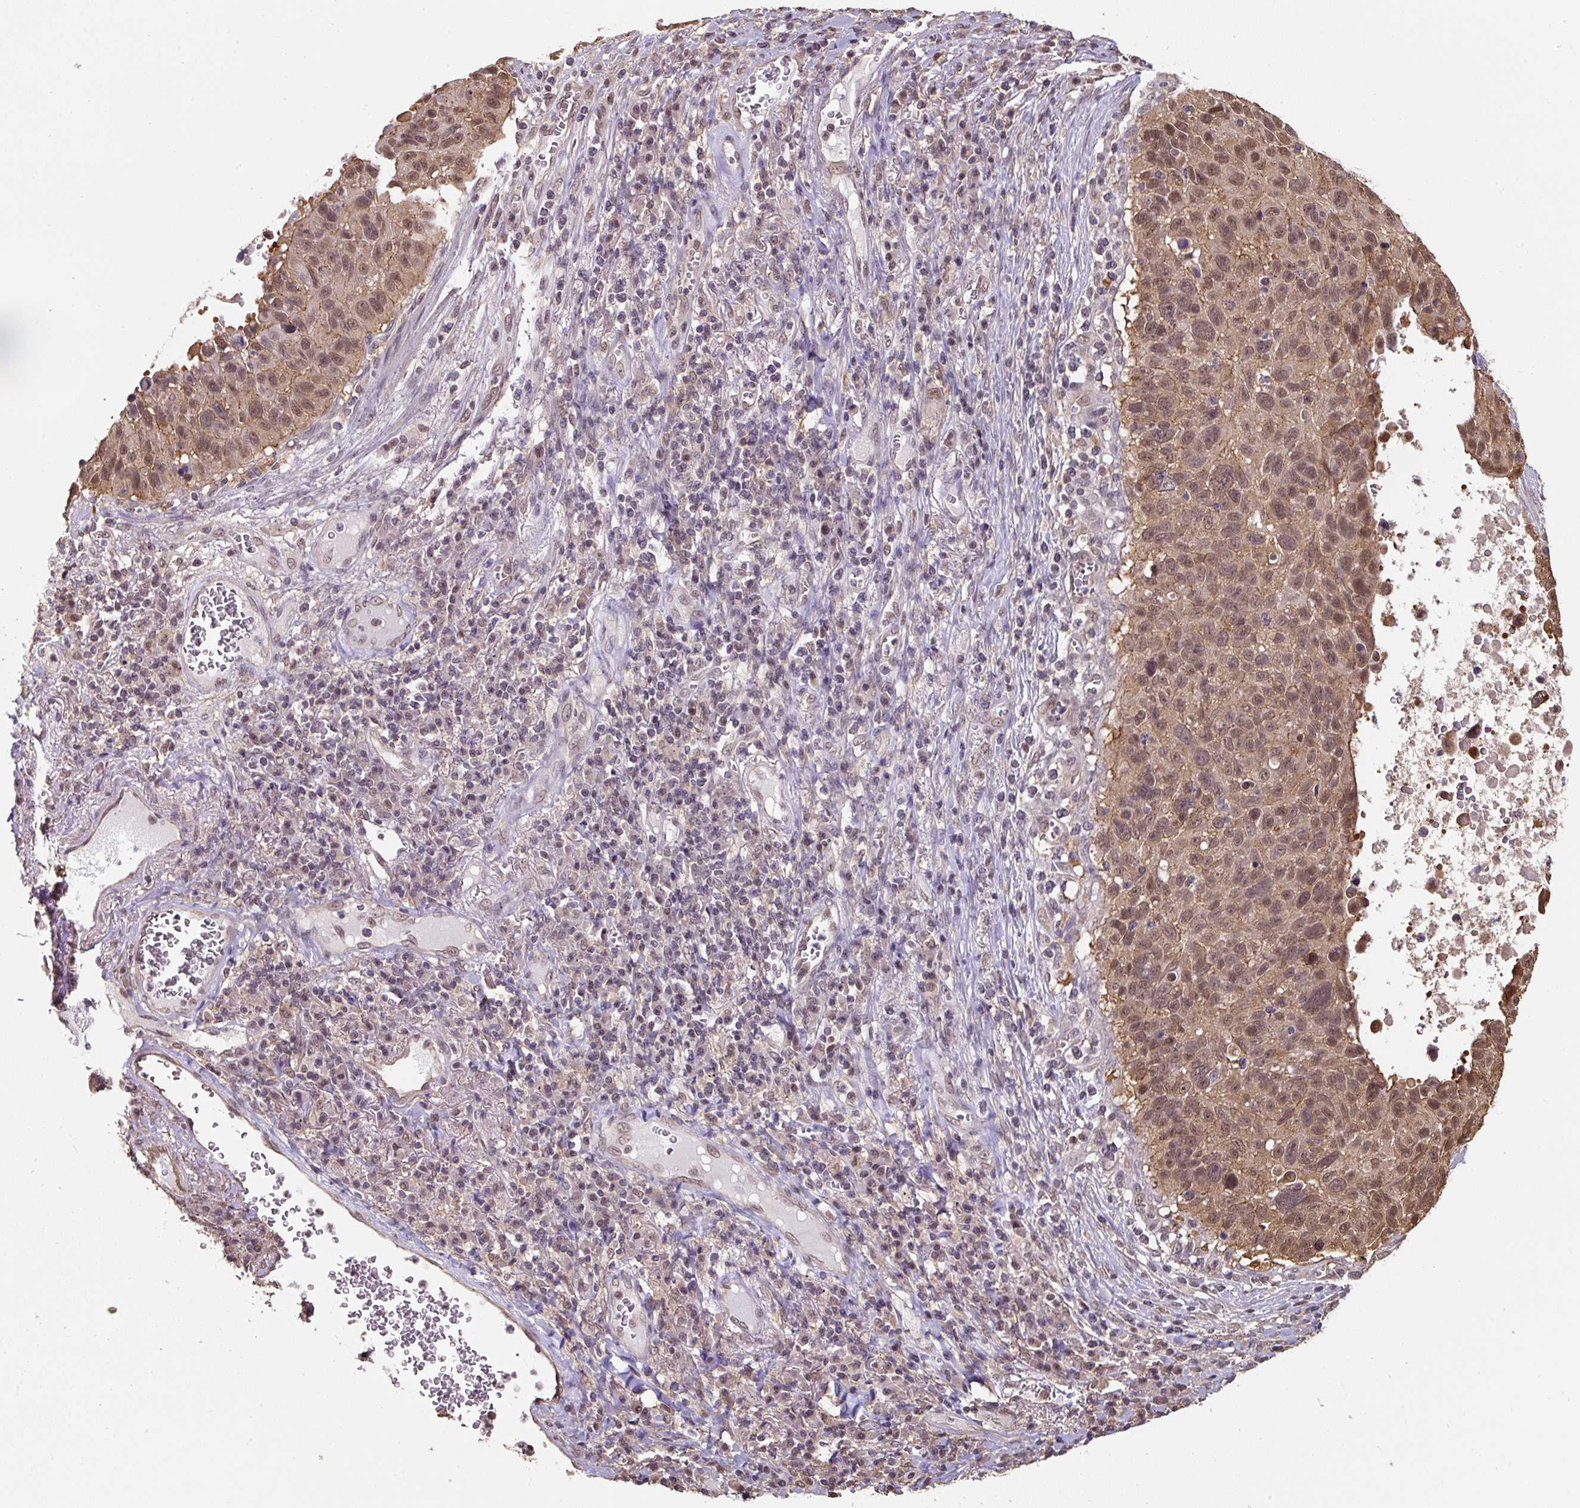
{"staining": {"intensity": "moderate", "quantity": ">75%", "location": "cytoplasmic/membranous,nuclear"}, "tissue": "lung cancer", "cell_type": "Tumor cells", "image_type": "cancer", "snomed": [{"axis": "morphology", "description": "Squamous cell carcinoma, NOS"}, {"axis": "topography", "description": "Lung"}], "caption": "Squamous cell carcinoma (lung) tissue demonstrates moderate cytoplasmic/membranous and nuclear staining in about >75% of tumor cells, visualized by immunohistochemistry. (DAB IHC with brightfield microscopy, high magnification).", "gene": "ST13", "patient": {"sex": "male", "age": 66}}